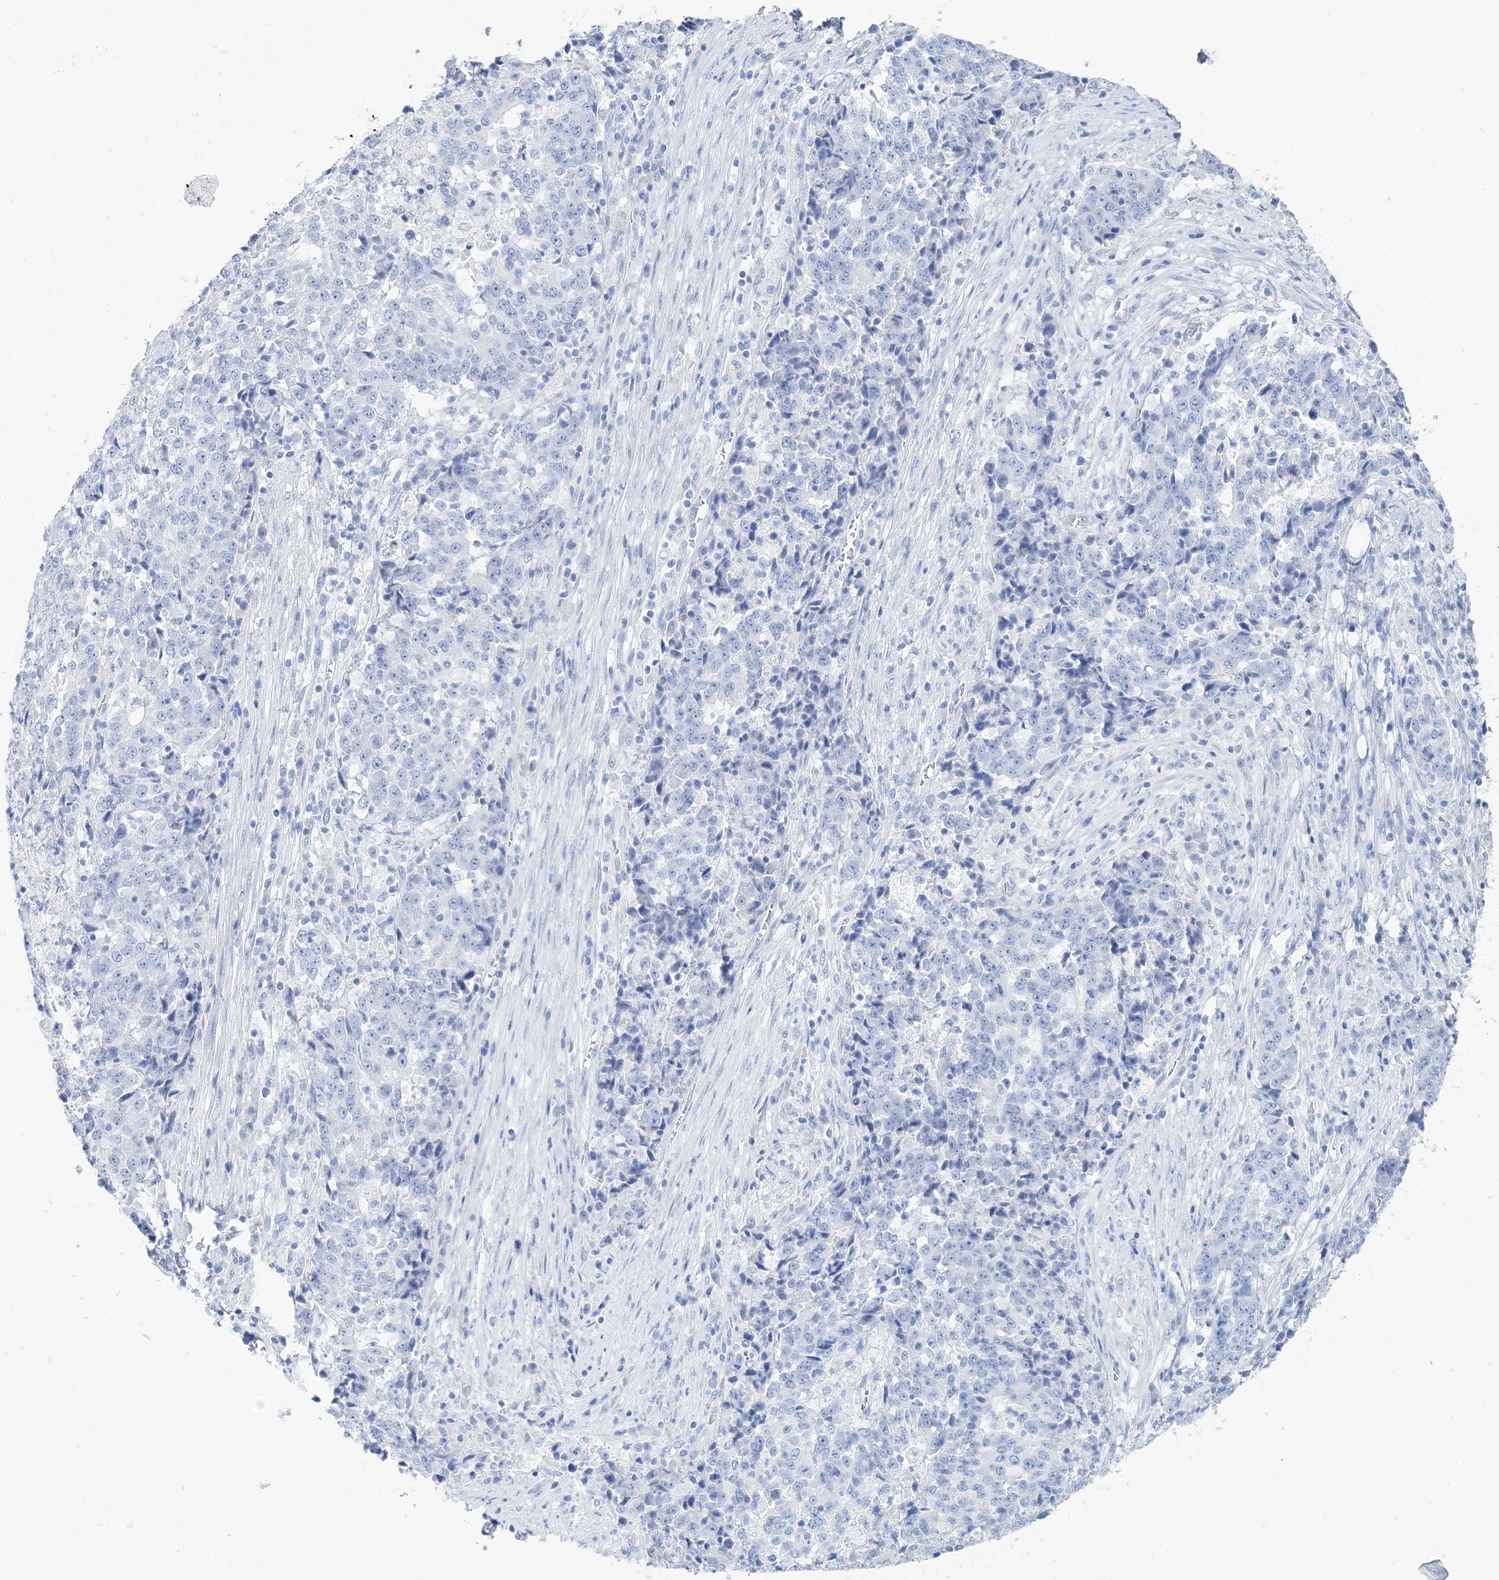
{"staining": {"intensity": "negative", "quantity": "none", "location": "none"}, "tissue": "stomach cancer", "cell_type": "Tumor cells", "image_type": "cancer", "snomed": [{"axis": "morphology", "description": "Adenocarcinoma, NOS"}, {"axis": "topography", "description": "Stomach"}], "caption": "The photomicrograph displays no significant expression in tumor cells of stomach adenocarcinoma. Nuclei are stained in blue.", "gene": "TSPYL6", "patient": {"sex": "male", "age": 59}}